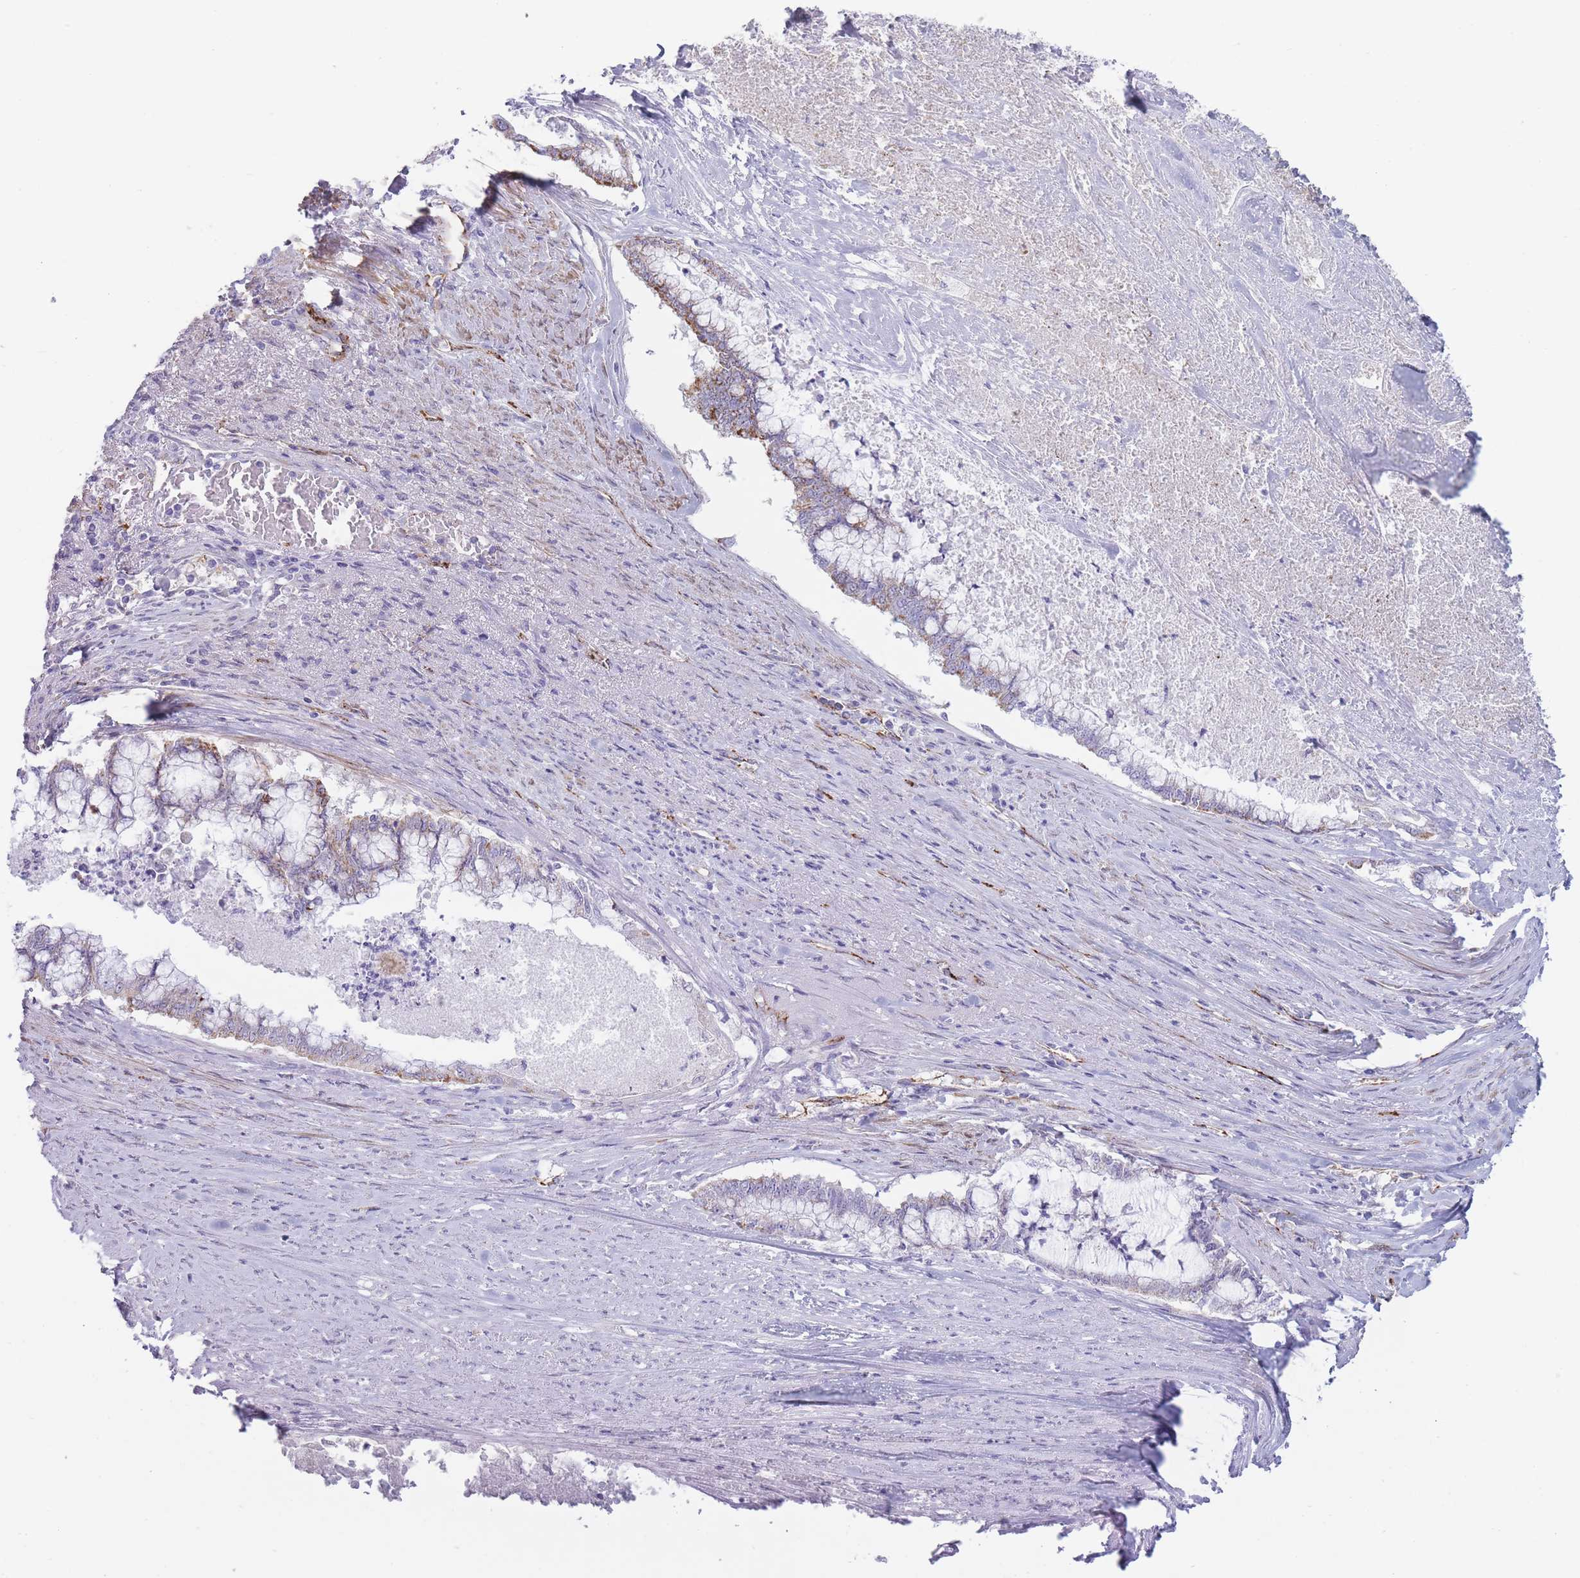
{"staining": {"intensity": "moderate", "quantity": "<25%", "location": "cytoplasmic/membranous"}, "tissue": "endometrial cancer", "cell_type": "Tumor cells", "image_type": "cancer", "snomed": [{"axis": "morphology", "description": "Adenocarcinoma, NOS"}, {"axis": "topography", "description": "Endometrium"}], "caption": "Protein expression analysis of endometrial adenocarcinoma demonstrates moderate cytoplasmic/membranous positivity in approximately <25% of tumor cells.", "gene": "UTP14A", "patient": {"sex": "female", "age": 79}}